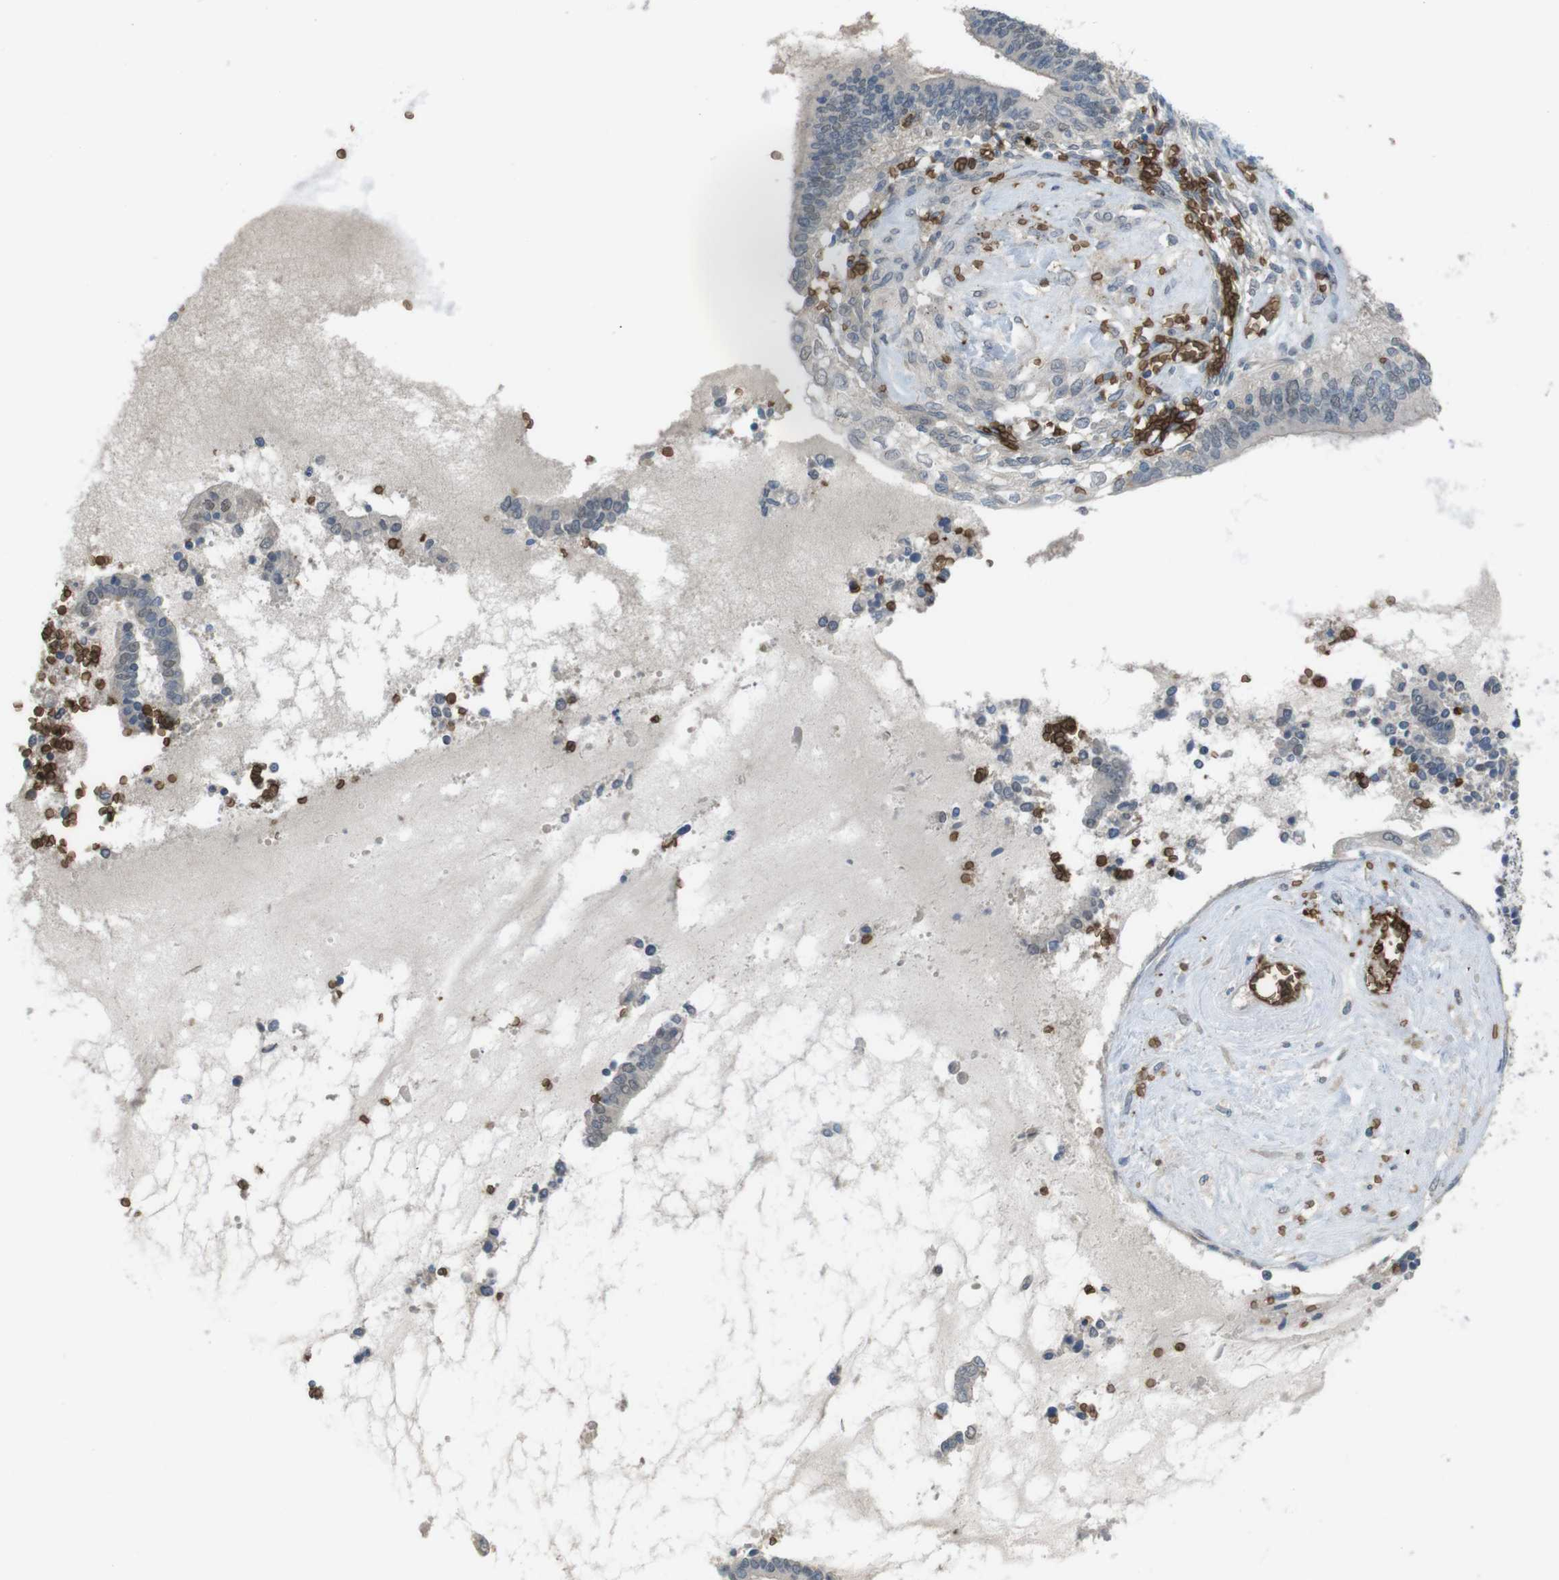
{"staining": {"intensity": "weak", "quantity": "25%-75%", "location": "cytoplasmic/membranous"}, "tissue": "cervical cancer", "cell_type": "Tumor cells", "image_type": "cancer", "snomed": [{"axis": "morphology", "description": "Adenocarcinoma, NOS"}, {"axis": "topography", "description": "Cervix"}], "caption": "Immunohistochemistry image of neoplastic tissue: human cervical cancer stained using immunohistochemistry (IHC) shows low levels of weak protein expression localized specifically in the cytoplasmic/membranous of tumor cells, appearing as a cytoplasmic/membranous brown color.", "gene": "GYPA", "patient": {"sex": "female", "age": 44}}